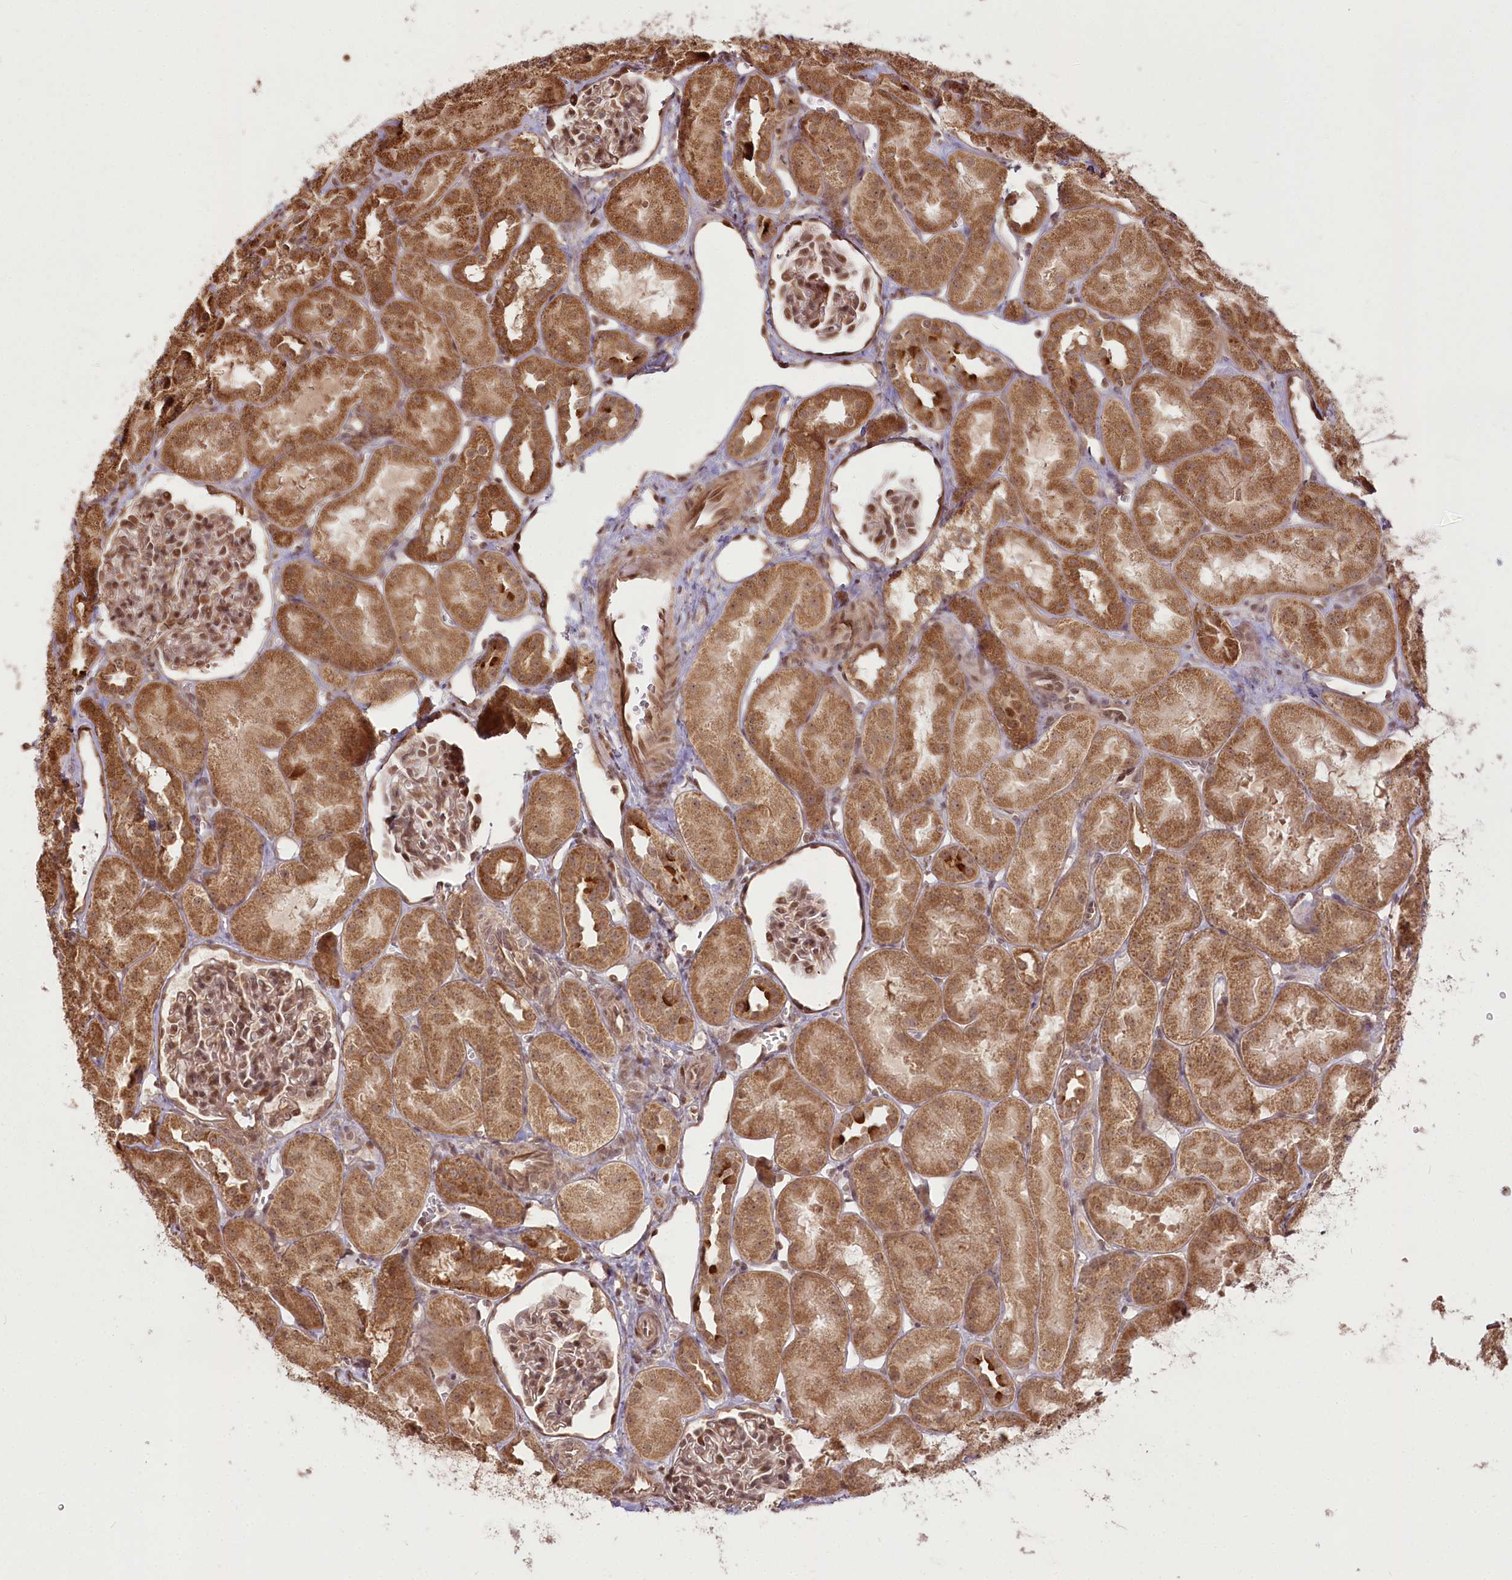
{"staining": {"intensity": "moderate", "quantity": "25%-75%", "location": "cytoplasmic/membranous,nuclear"}, "tissue": "kidney", "cell_type": "Cells in glomeruli", "image_type": "normal", "snomed": [{"axis": "morphology", "description": "Normal tissue, NOS"}, {"axis": "topography", "description": "Kidney"}, {"axis": "topography", "description": "Urinary bladder"}], "caption": "Normal kidney reveals moderate cytoplasmic/membranous,nuclear positivity in about 25%-75% of cells in glomeruli The staining was performed using DAB, with brown indicating positive protein expression. Nuclei are stained blue with hematoxylin..", "gene": "R3HDM2", "patient": {"sex": "male", "age": 16}}